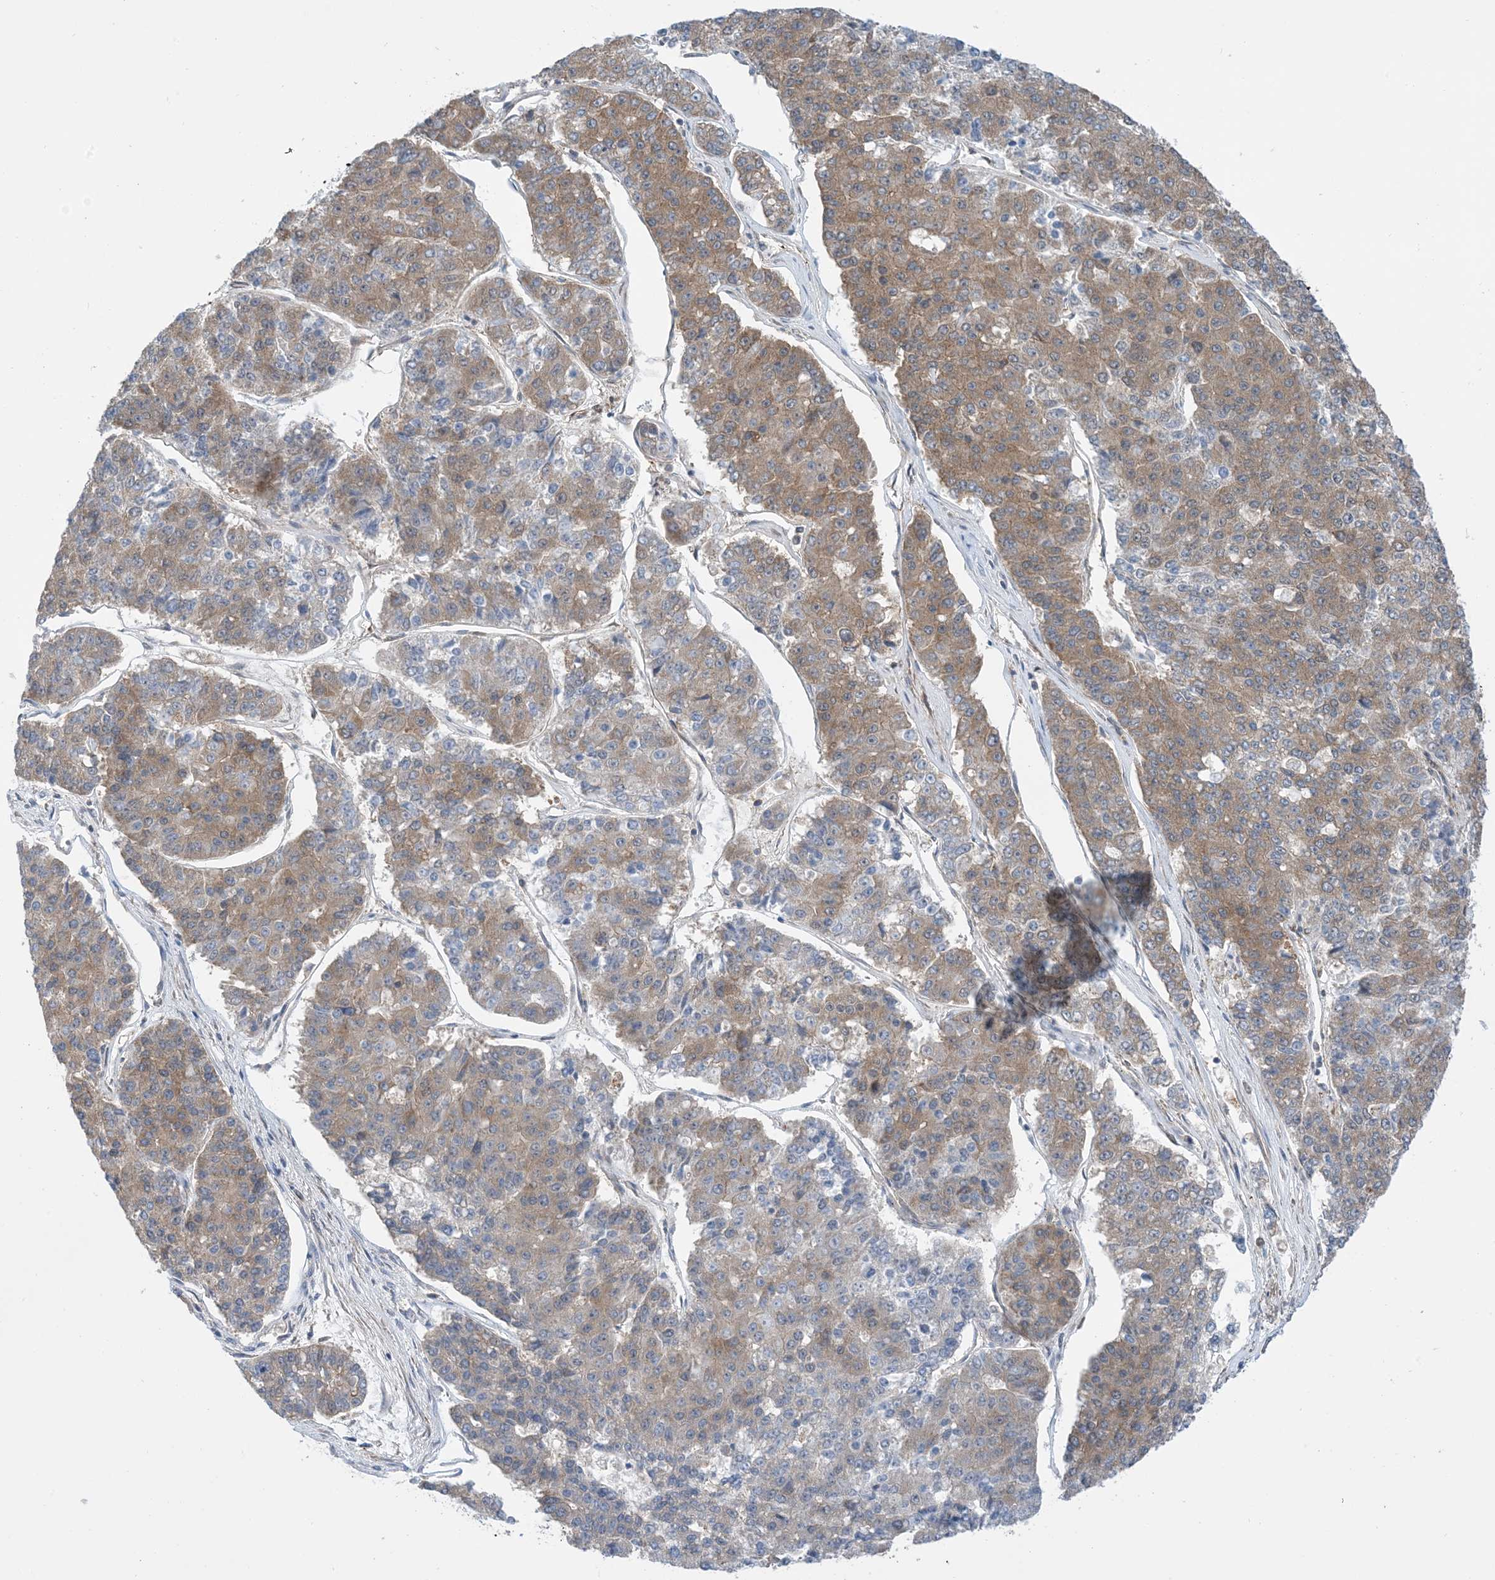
{"staining": {"intensity": "moderate", "quantity": "<25%", "location": "cytoplasmic/membranous"}, "tissue": "pancreatic cancer", "cell_type": "Tumor cells", "image_type": "cancer", "snomed": [{"axis": "morphology", "description": "Adenocarcinoma, NOS"}, {"axis": "topography", "description": "Pancreas"}], "caption": "A histopathology image of human pancreatic adenocarcinoma stained for a protein demonstrates moderate cytoplasmic/membranous brown staining in tumor cells. (DAB (3,3'-diaminobenzidine) IHC with brightfield microscopy, high magnification).", "gene": "EHBP1", "patient": {"sex": "male", "age": 50}}